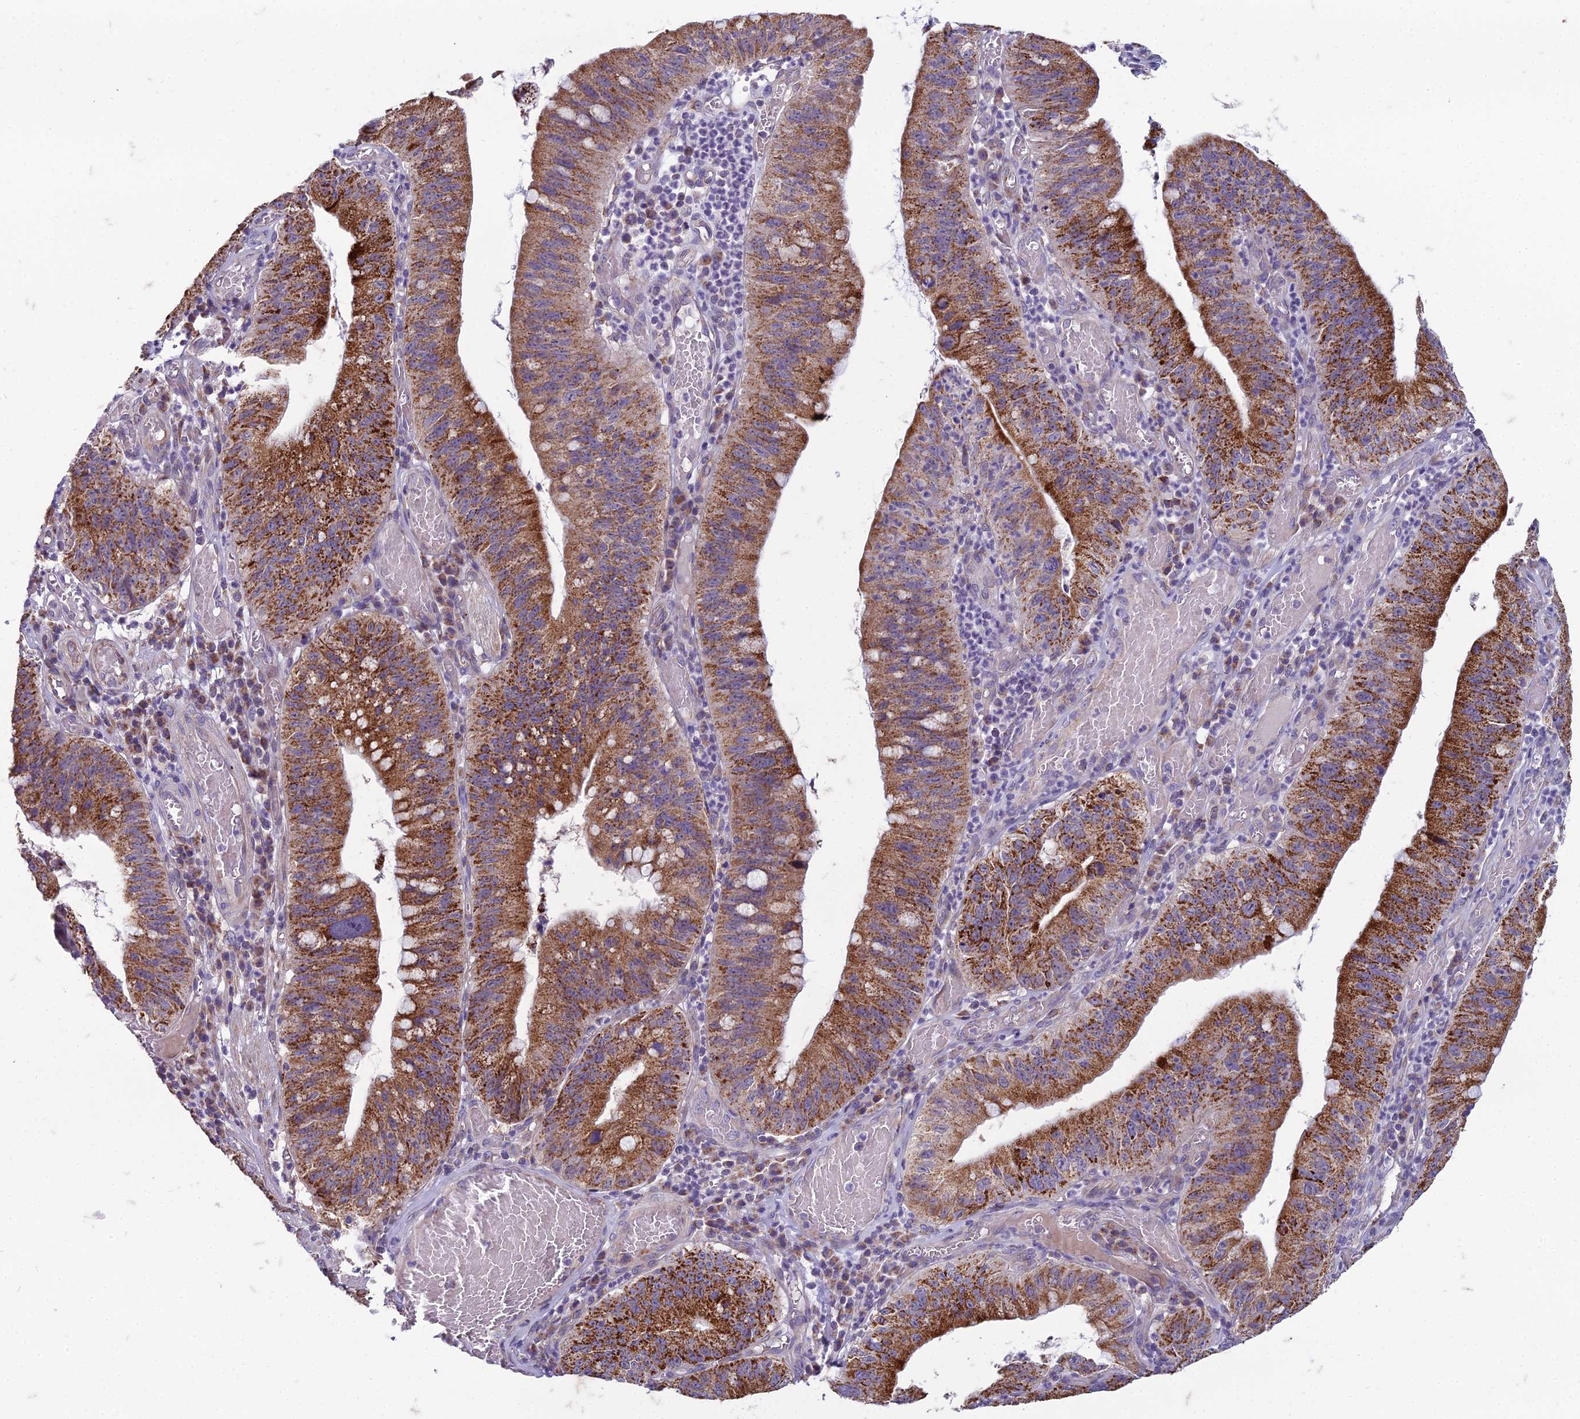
{"staining": {"intensity": "strong", "quantity": ">75%", "location": "cytoplasmic/membranous"}, "tissue": "stomach cancer", "cell_type": "Tumor cells", "image_type": "cancer", "snomed": [{"axis": "morphology", "description": "Adenocarcinoma, NOS"}, {"axis": "topography", "description": "Stomach"}], "caption": "Stomach cancer stained for a protein (brown) reveals strong cytoplasmic/membranous positive expression in about >75% of tumor cells.", "gene": "DUS2", "patient": {"sex": "male", "age": 59}}